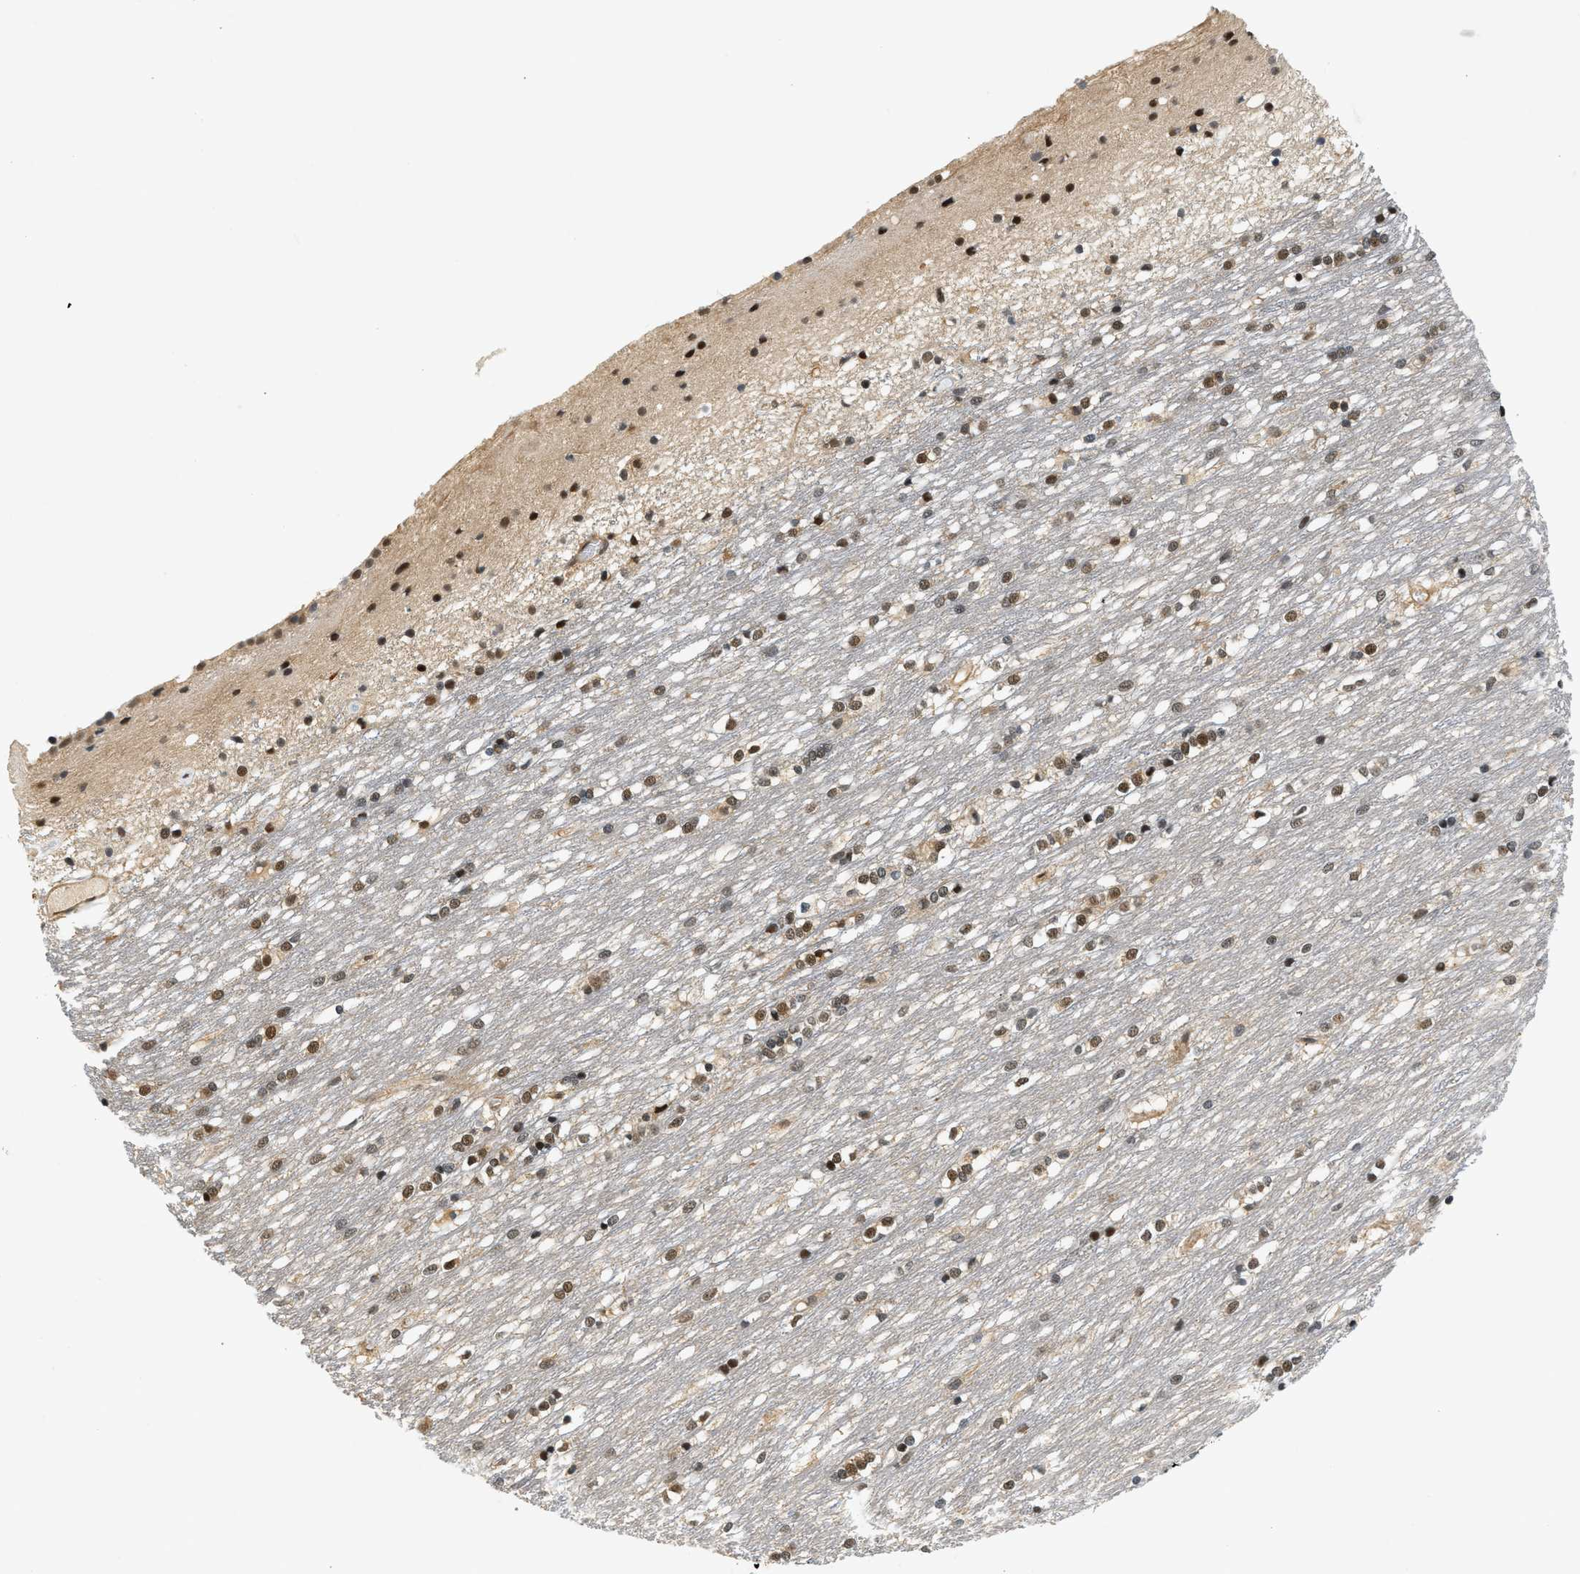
{"staining": {"intensity": "strong", "quantity": ">75%", "location": "nuclear"}, "tissue": "caudate", "cell_type": "Glial cells", "image_type": "normal", "snomed": [{"axis": "morphology", "description": "Normal tissue, NOS"}, {"axis": "topography", "description": "Lateral ventricle wall"}], "caption": "DAB (3,3'-diaminobenzidine) immunohistochemical staining of normal human caudate demonstrates strong nuclear protein staining in about >75% of glial cells. The staining was performed using DAB (3,3'-diaminobenzidine) to visualize the protein expression in brown, while the nuclei were stained in blue with hematoxylin (Magnification: 20x).", "gene": "PSMD3", "patient": {"sex": "female", "age": 19}}